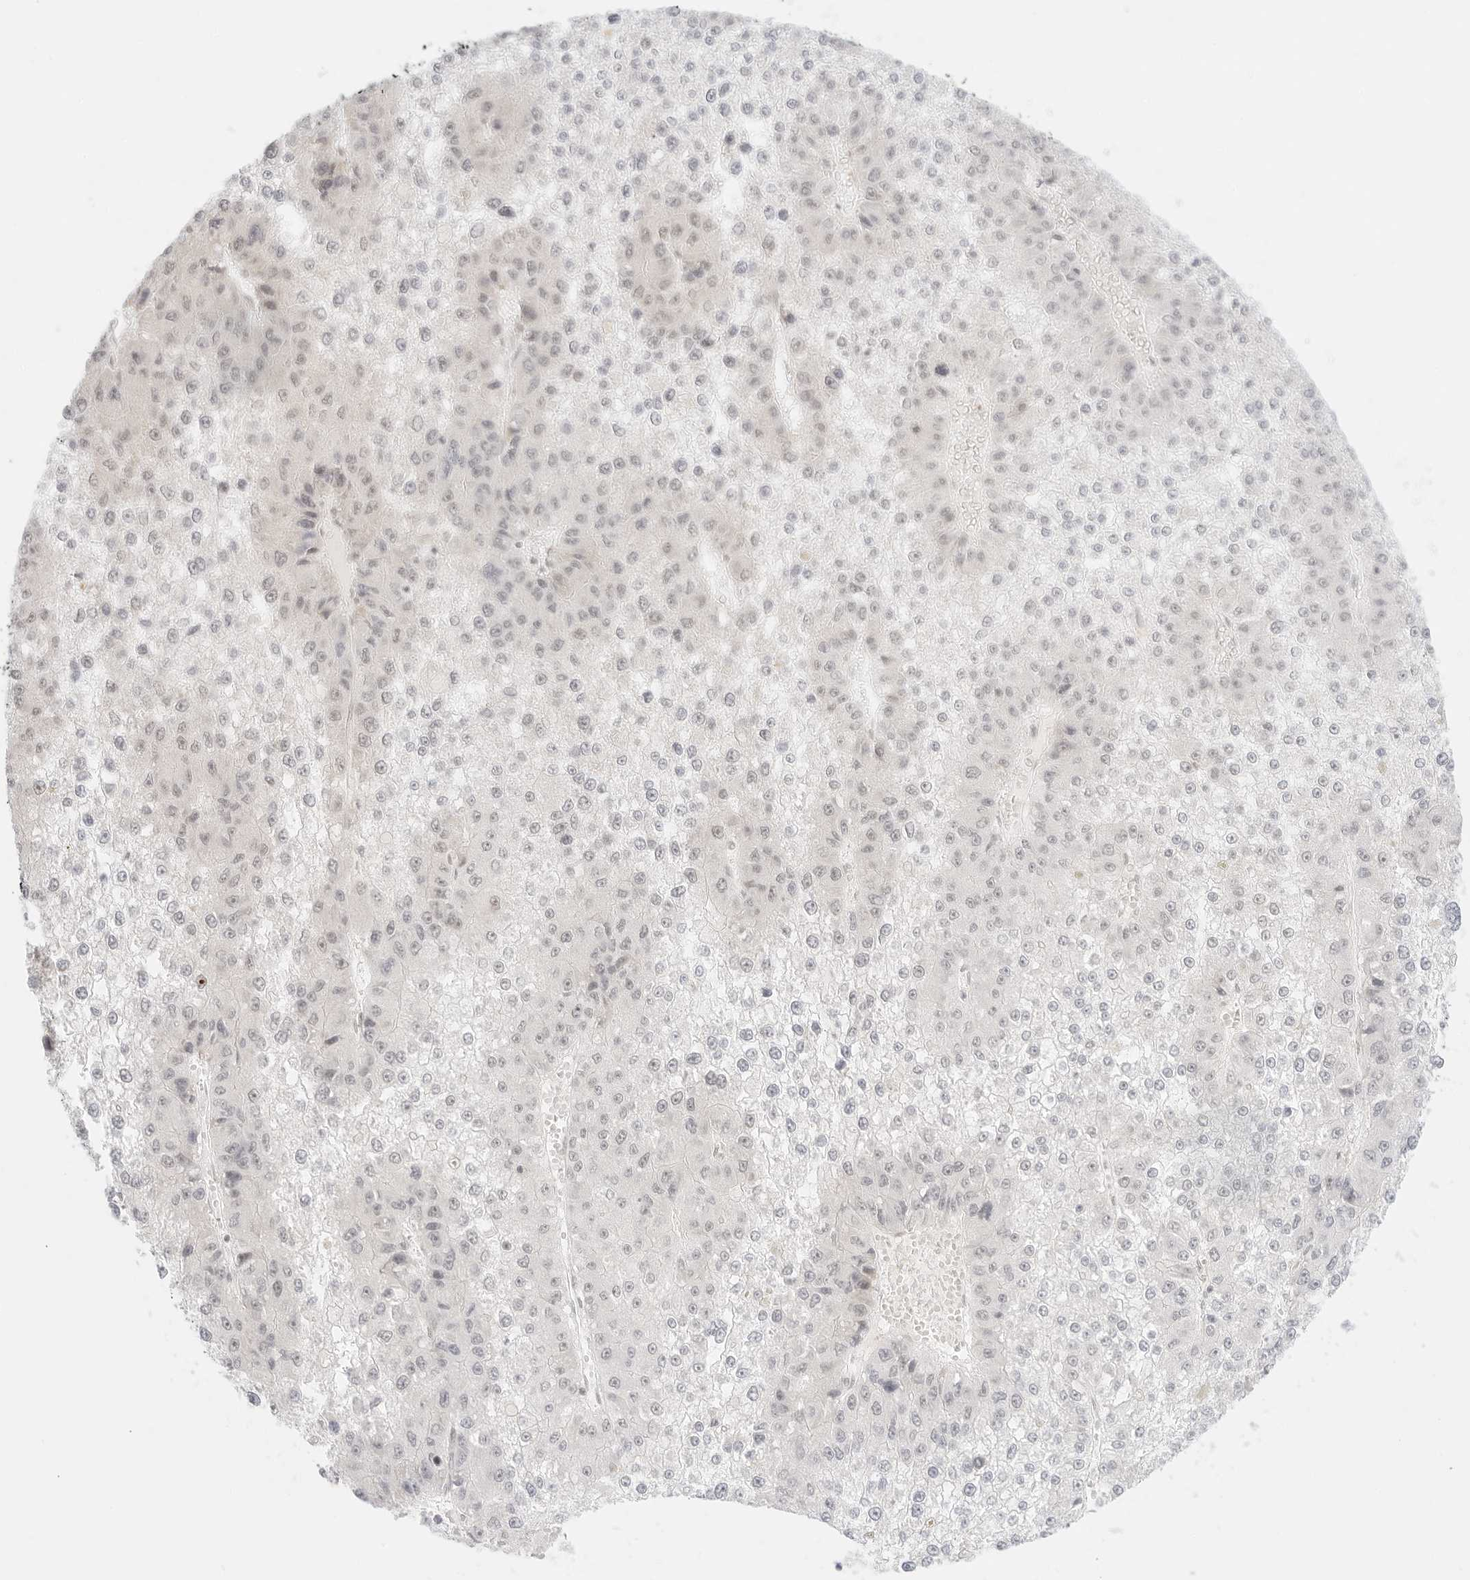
{"staining": {"intensity": "negative", "quantity": "none", "location": "none"}, "tissue": "liver cancer", "cell_type": "Tumor cells", "image_type": "cancer", "snomed": [{"axis": "morphology", "description": "Carcinoma, Hepatocellular, NOS"}, {"axis": "topography", "description": "Liver"}], "caption": "DAB immunohistochemical staining of human hepatocellular carcinoma (liver) demonstrates no significant positivity in tumor cells.", "gene": "GNAS", "patient": {"sex": "female", "age": 73}}